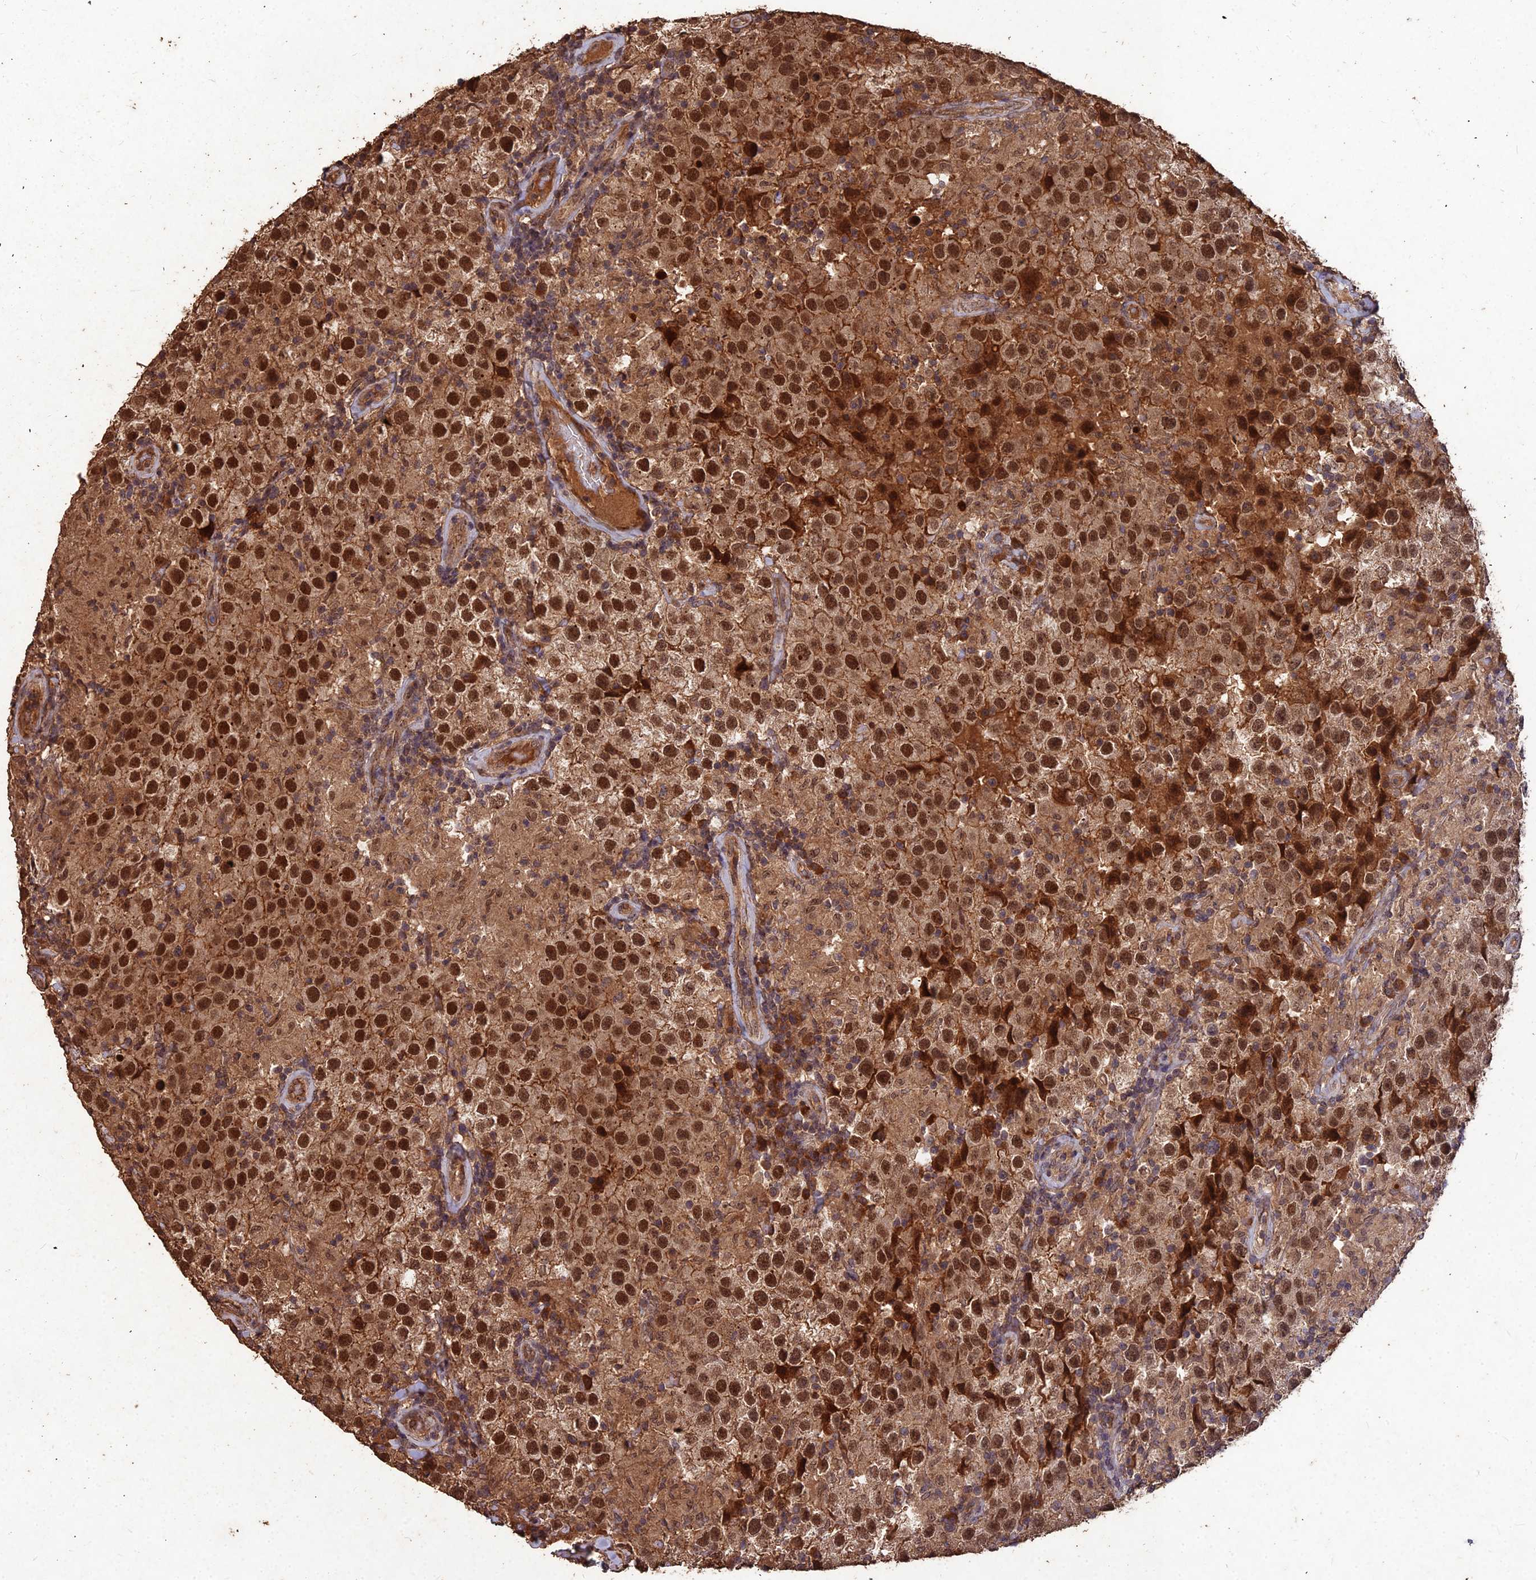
{"staining": {"intensity": "strong", "quantity": ">75%", "location": "nuclear"}, "tissue": "testis cancer", "cell_type": "Tumor cells", "image_type": "cancer", "snomed": [{"axis": "morphology", "description": "Seminoma, NOS"}, {"axis": "morphology", "description": "Carcinoma, Embryonal, NOS"}, {"axis": "topography", "description": "Testis"}], "caption": "High-power microscopy captured an immunohistochemistry (IHC) image of testis embryonal carcinoma, revealing strong nuclear expression in about >75% of tumor cells.", "gene": "SYMPK", "patient": {"sex": "male", "age": 41}}